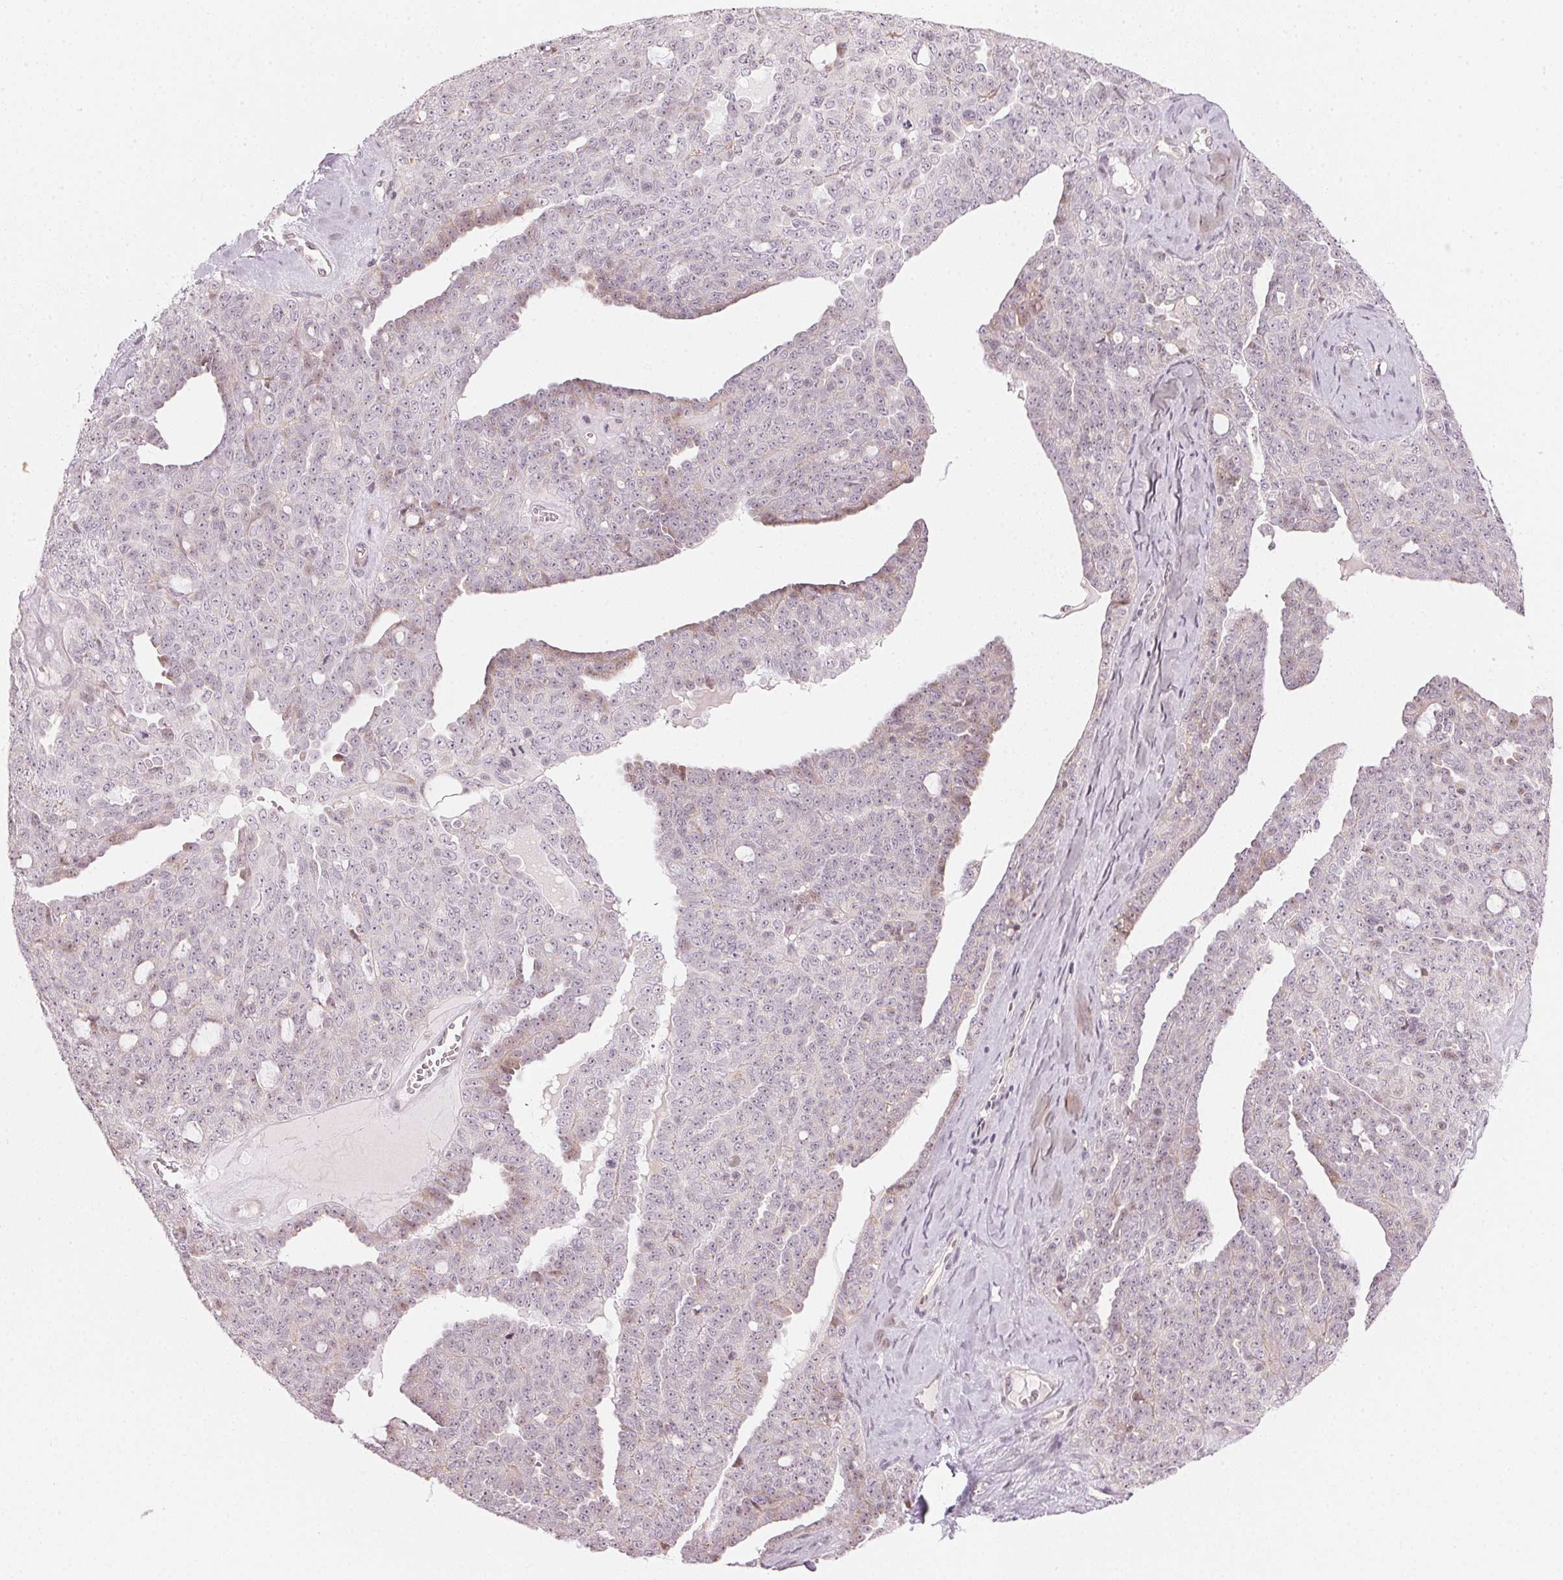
{"staining": {"intensity": "weak", "quantity": "<25%", "location": "nuclear"}, "tissue": "ovarian cancer", "cell_type": "Tumor cells", "image_type": "cancer", "snomed": [{"axis": "morphology", "description": "Cystadenocarcinoma, serous, NOS"}, {"axis": "topography", "description": "Ovary"}], "caption": "Tumor cells show no significant staining in ovarian cancer (serous cystadenocarcinoma). (DAB immunohistochemistry visualized using brightfield microscopy, high magnification).", "gene": "KAT6A", "patient": {"sex": "female", "age": 71}}